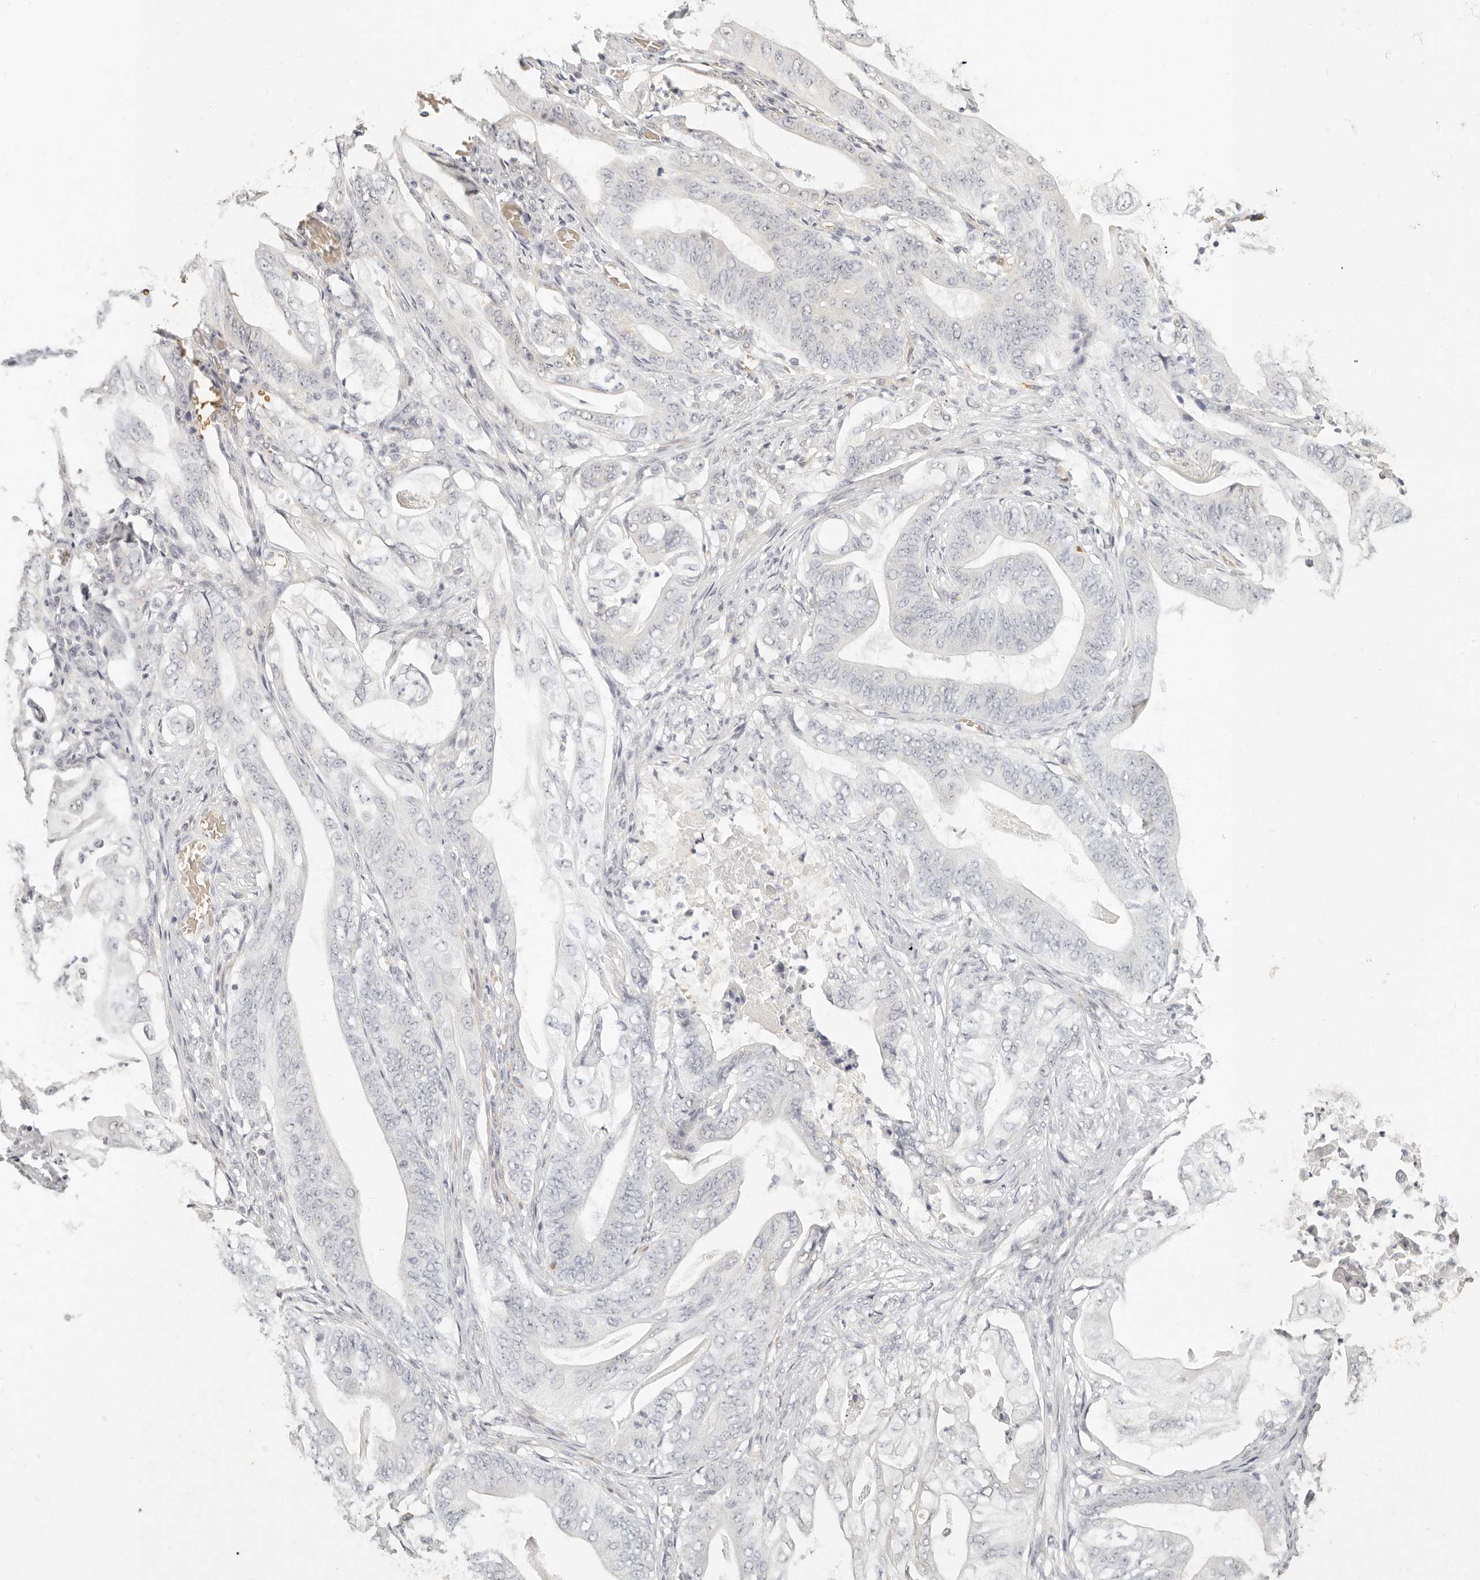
{"staining": {"intensity": "negative", "quantity": "none", "location": "none"}, "tissue": "stomach cancer", "cell_type": "Tumor cells", "image_type": "cancer", "snomed": [{"axis": "morphology", "description": "Adenocarcinoma, NOS"}, {"axis": "topography", "description": "Stomach"}], "caption": "Immunohistochemical staining of stomach cancer shows no significant positivity in tumor cells.", "gene": "NIBAN1", "patient": {"sex": "female", "age": 73}}